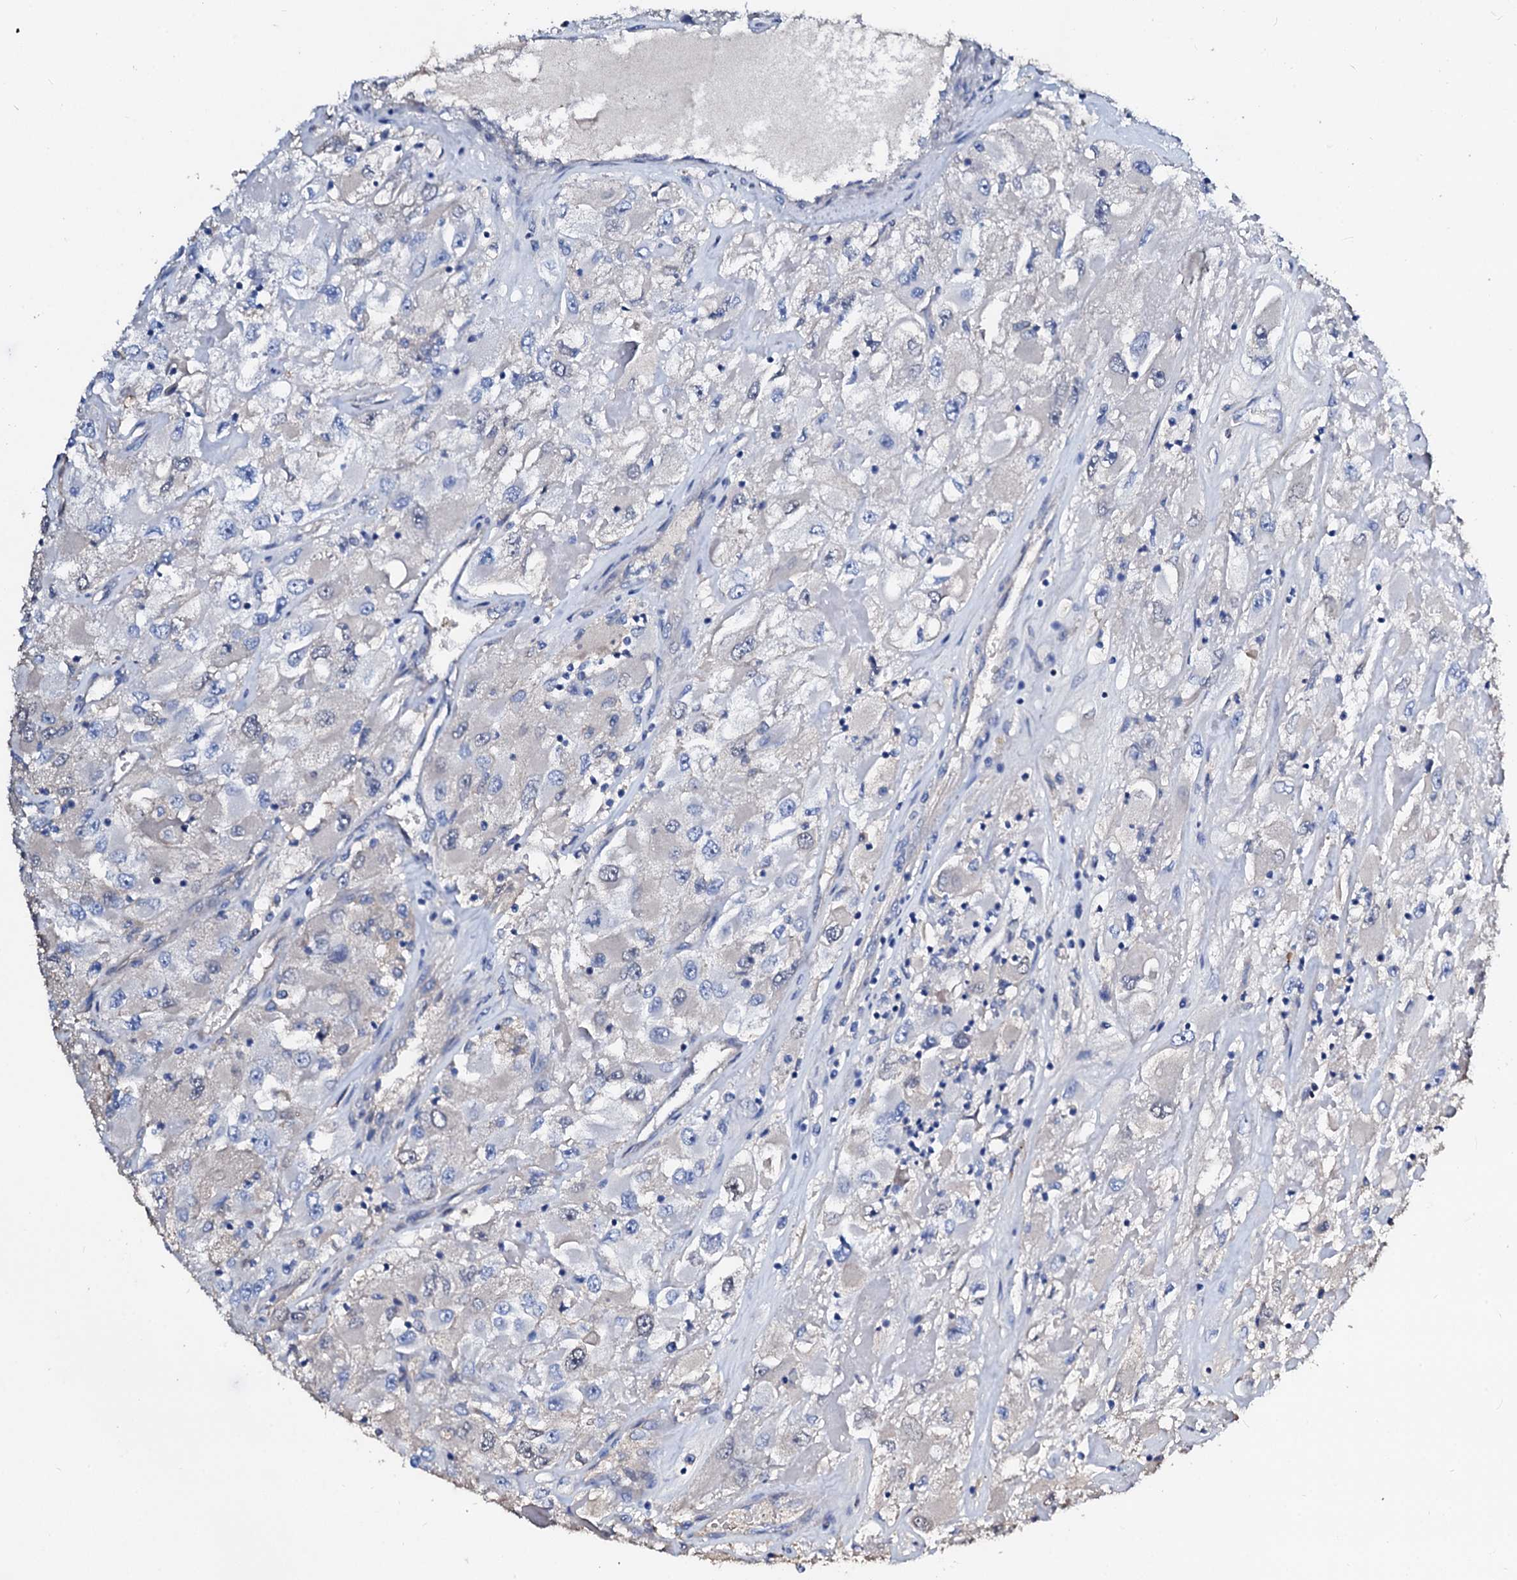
{"staining": {"intensity": "negative", "quantity": "none", "location": "none"}, "tissue": "renal cancer", "cell_type": "Tumor cells", "image_type": "cancer", "snomed": [{"axis": "morphology", "description": "Adenocarcinoma, NOS"}, {"axis": "topography", "description": "Kidney"}], "caption": "Immunohistochemistry histopathology image of neoplastic tissue: renal adenocarcinoma stained with DAB displays no significant protein expression in tumor cells.", "gene": "CSKMT", "patient": {"sex": "female", "age": 52}}